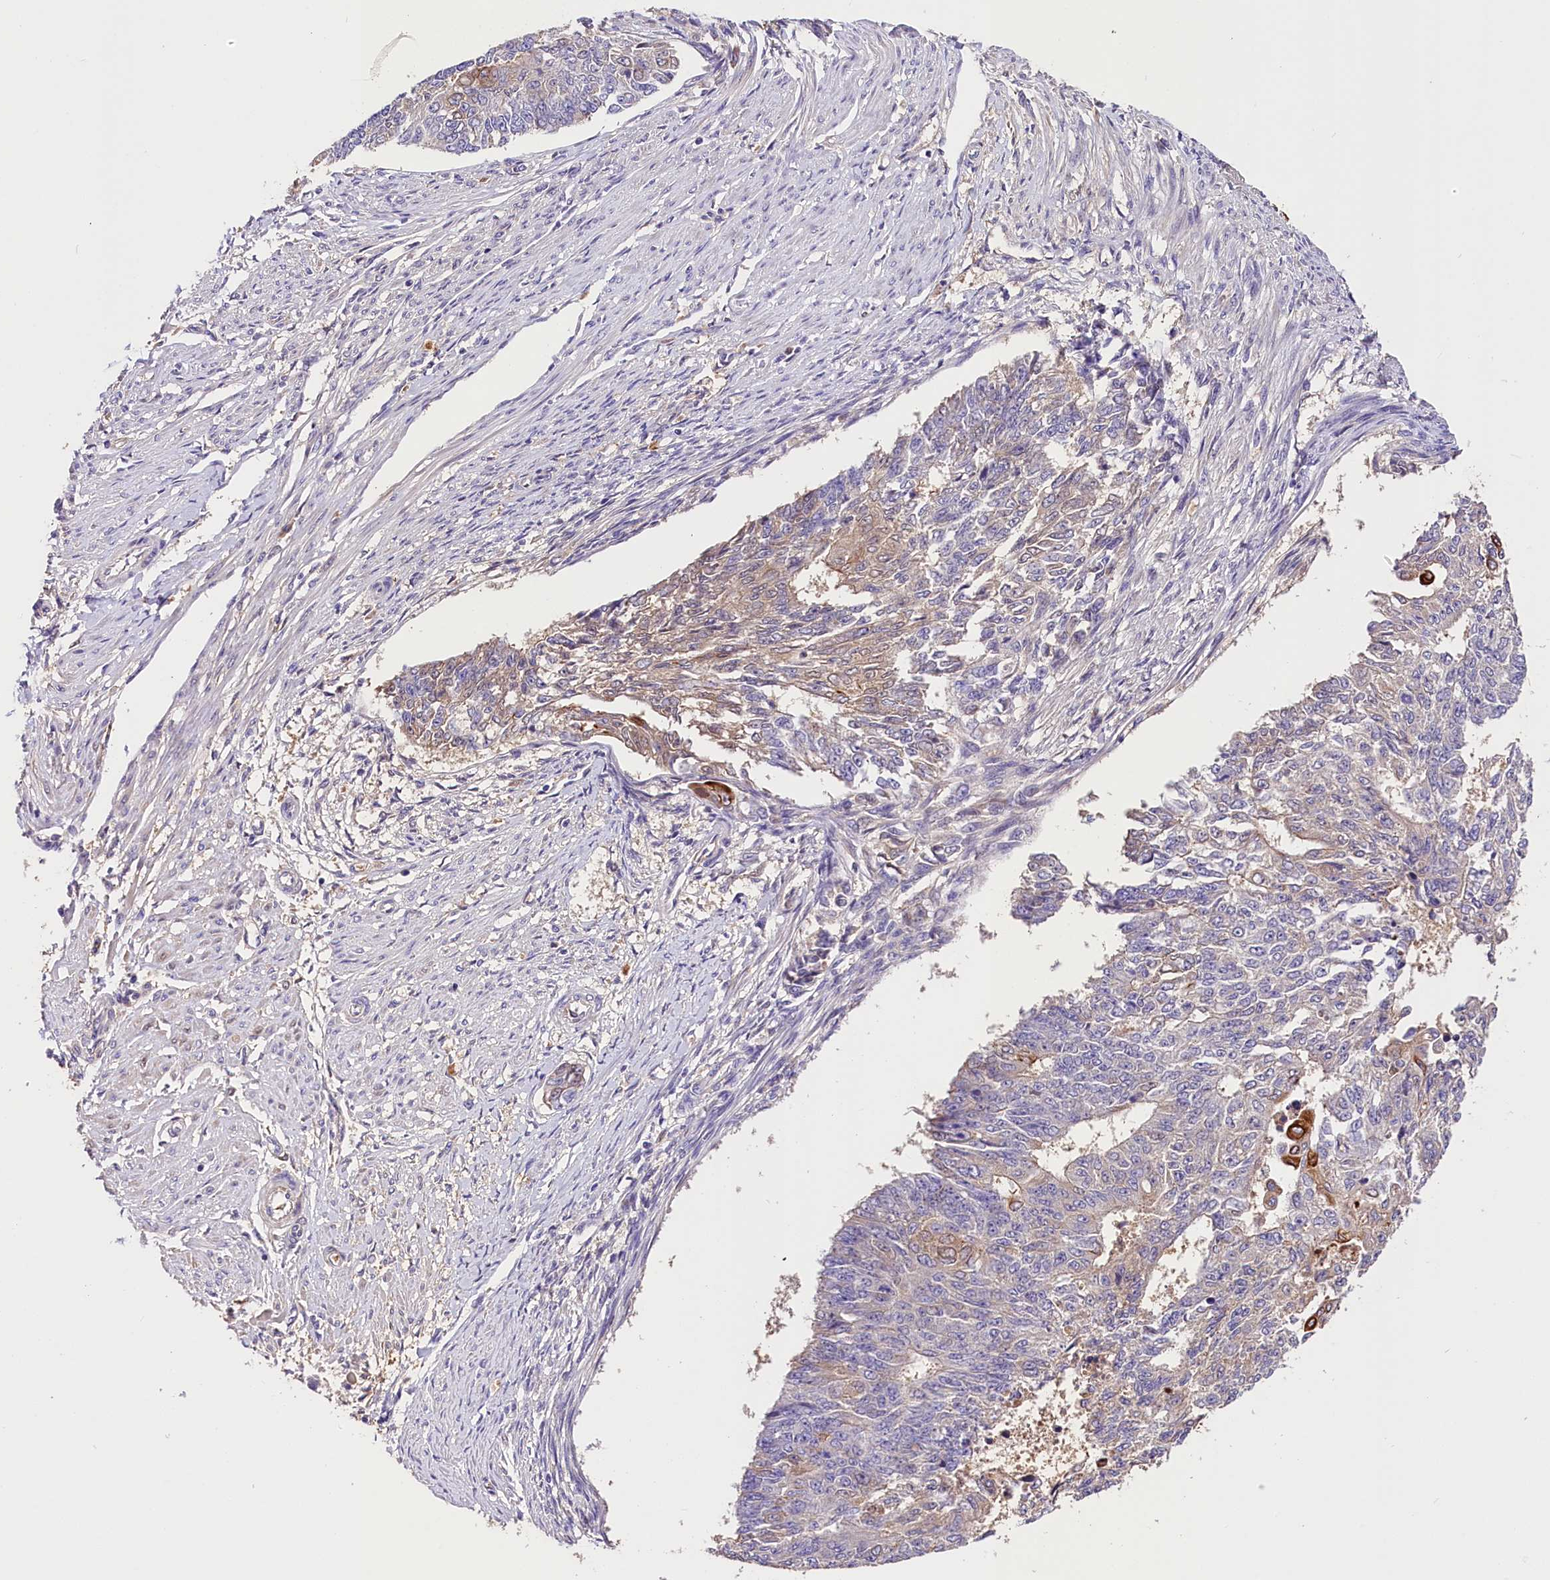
{"staining": {"intensity": "weak", "quantity": "<25%", "location": "cytoplasmic/membranous"}, "tissue": "endometrial cancer", "cell_type": "Tumor cells", "image_type": "cancer", "snomed": [{"axis": "morphology", "description": "Adenocarcinoma, NOS"}, {"axis": "topography", "description": "Endometrium"}], "caption": "Human endometrial adenocarcinoma stained for a protein using IHC exhibits no expression in tumor cells.", "gene": "ARMC6", "patient": {"sex": "female", "age": 32}}